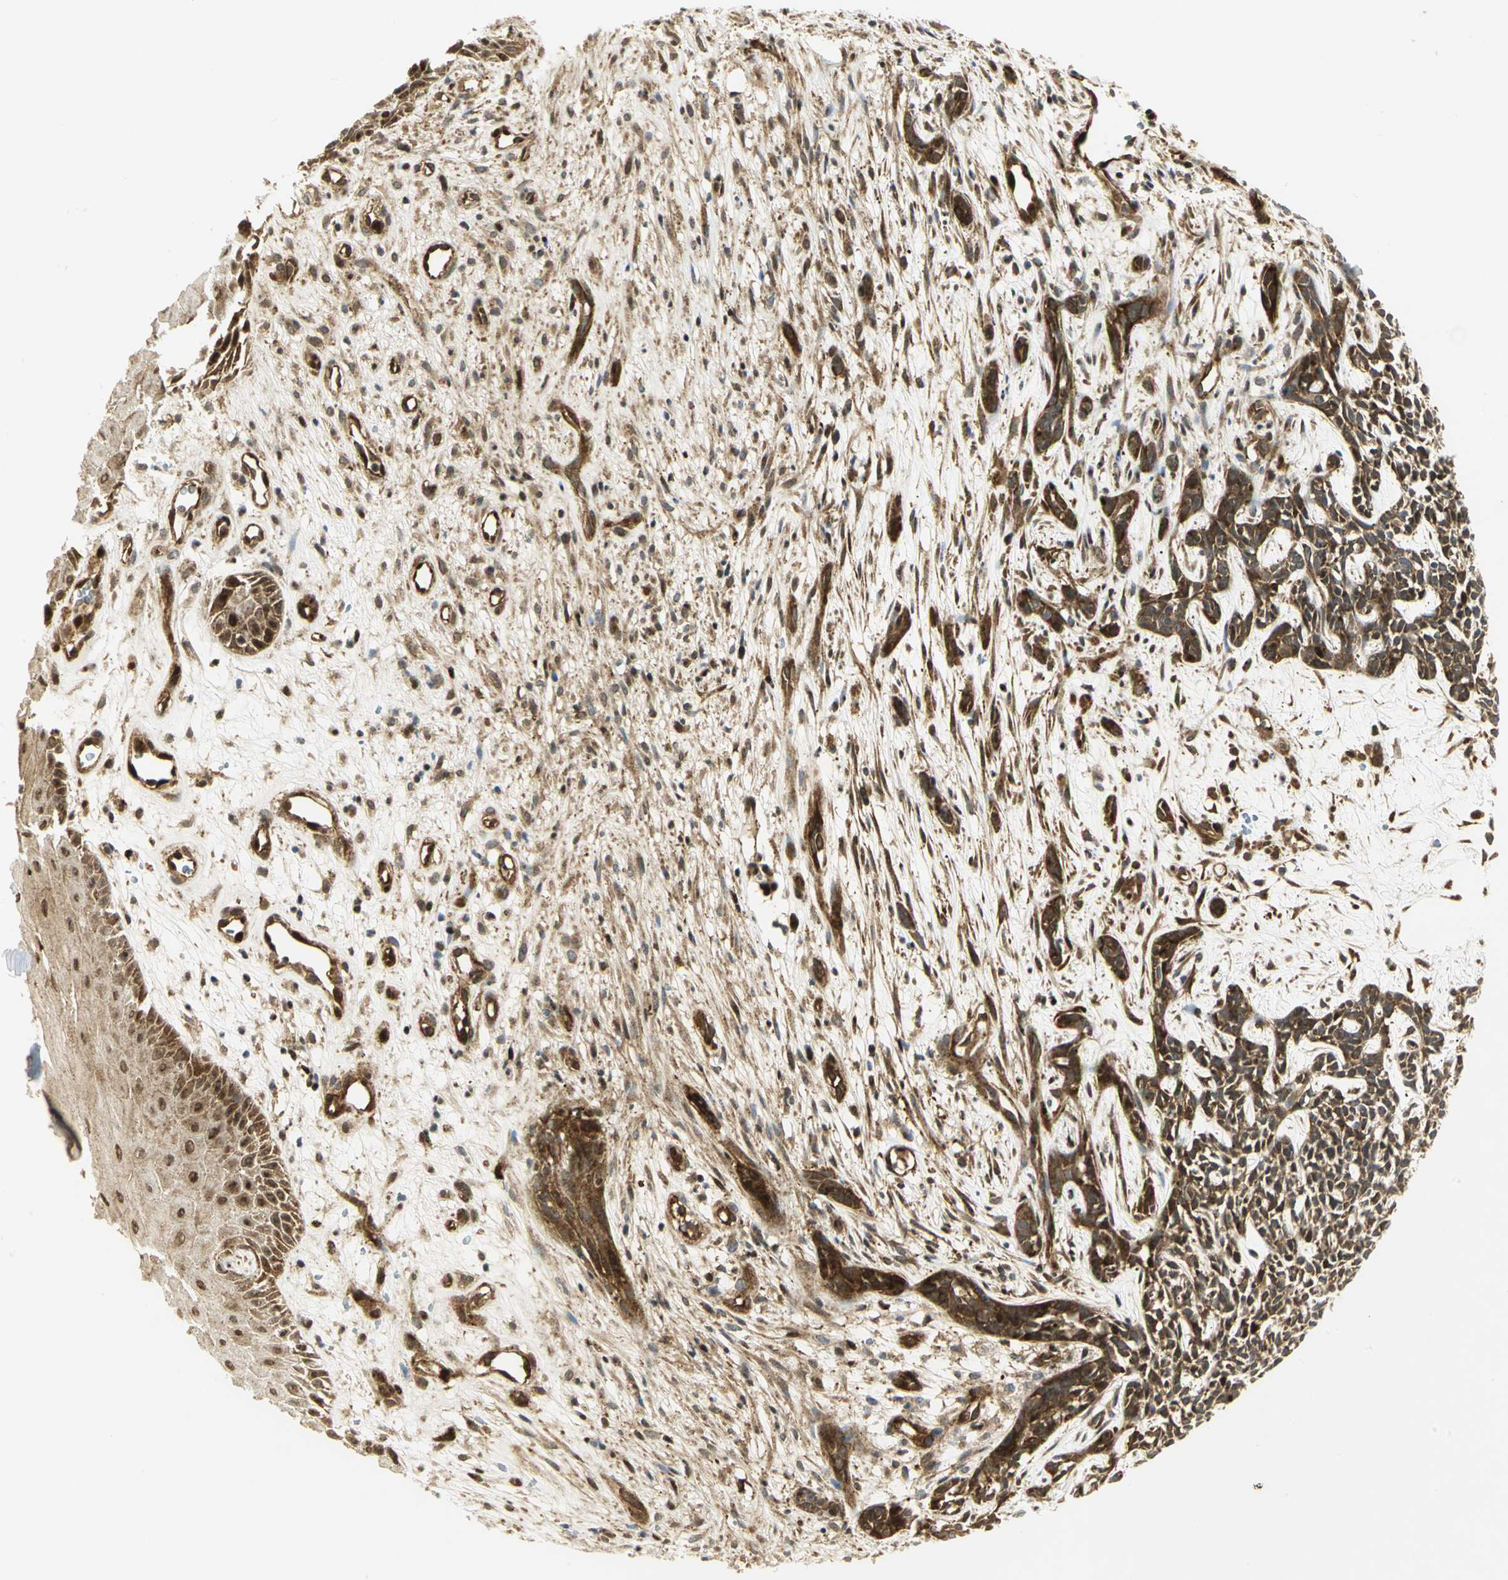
{"staining": {"intensity": "moderate", "quantity": ">75%", "location": "cytoplasmic/membranous,nuclear"}, "tissue": "skin cancer", "cell_type": "Tumor cells", "image_type": "cancer", "snomed": [{"axis": "morphology", "description": "Basal cell carcinoma"}, {"axis": "topography", "description": "Skin"}], "caption": "Protein staining by IHC demonstrates moderate cytoplasmic/membranous and nuclear staining in approximately >75% of tumor cells in skin basal cell carcinoma.", "gene": "EEA1", "patient": {"sex": "female", "age": 84}}